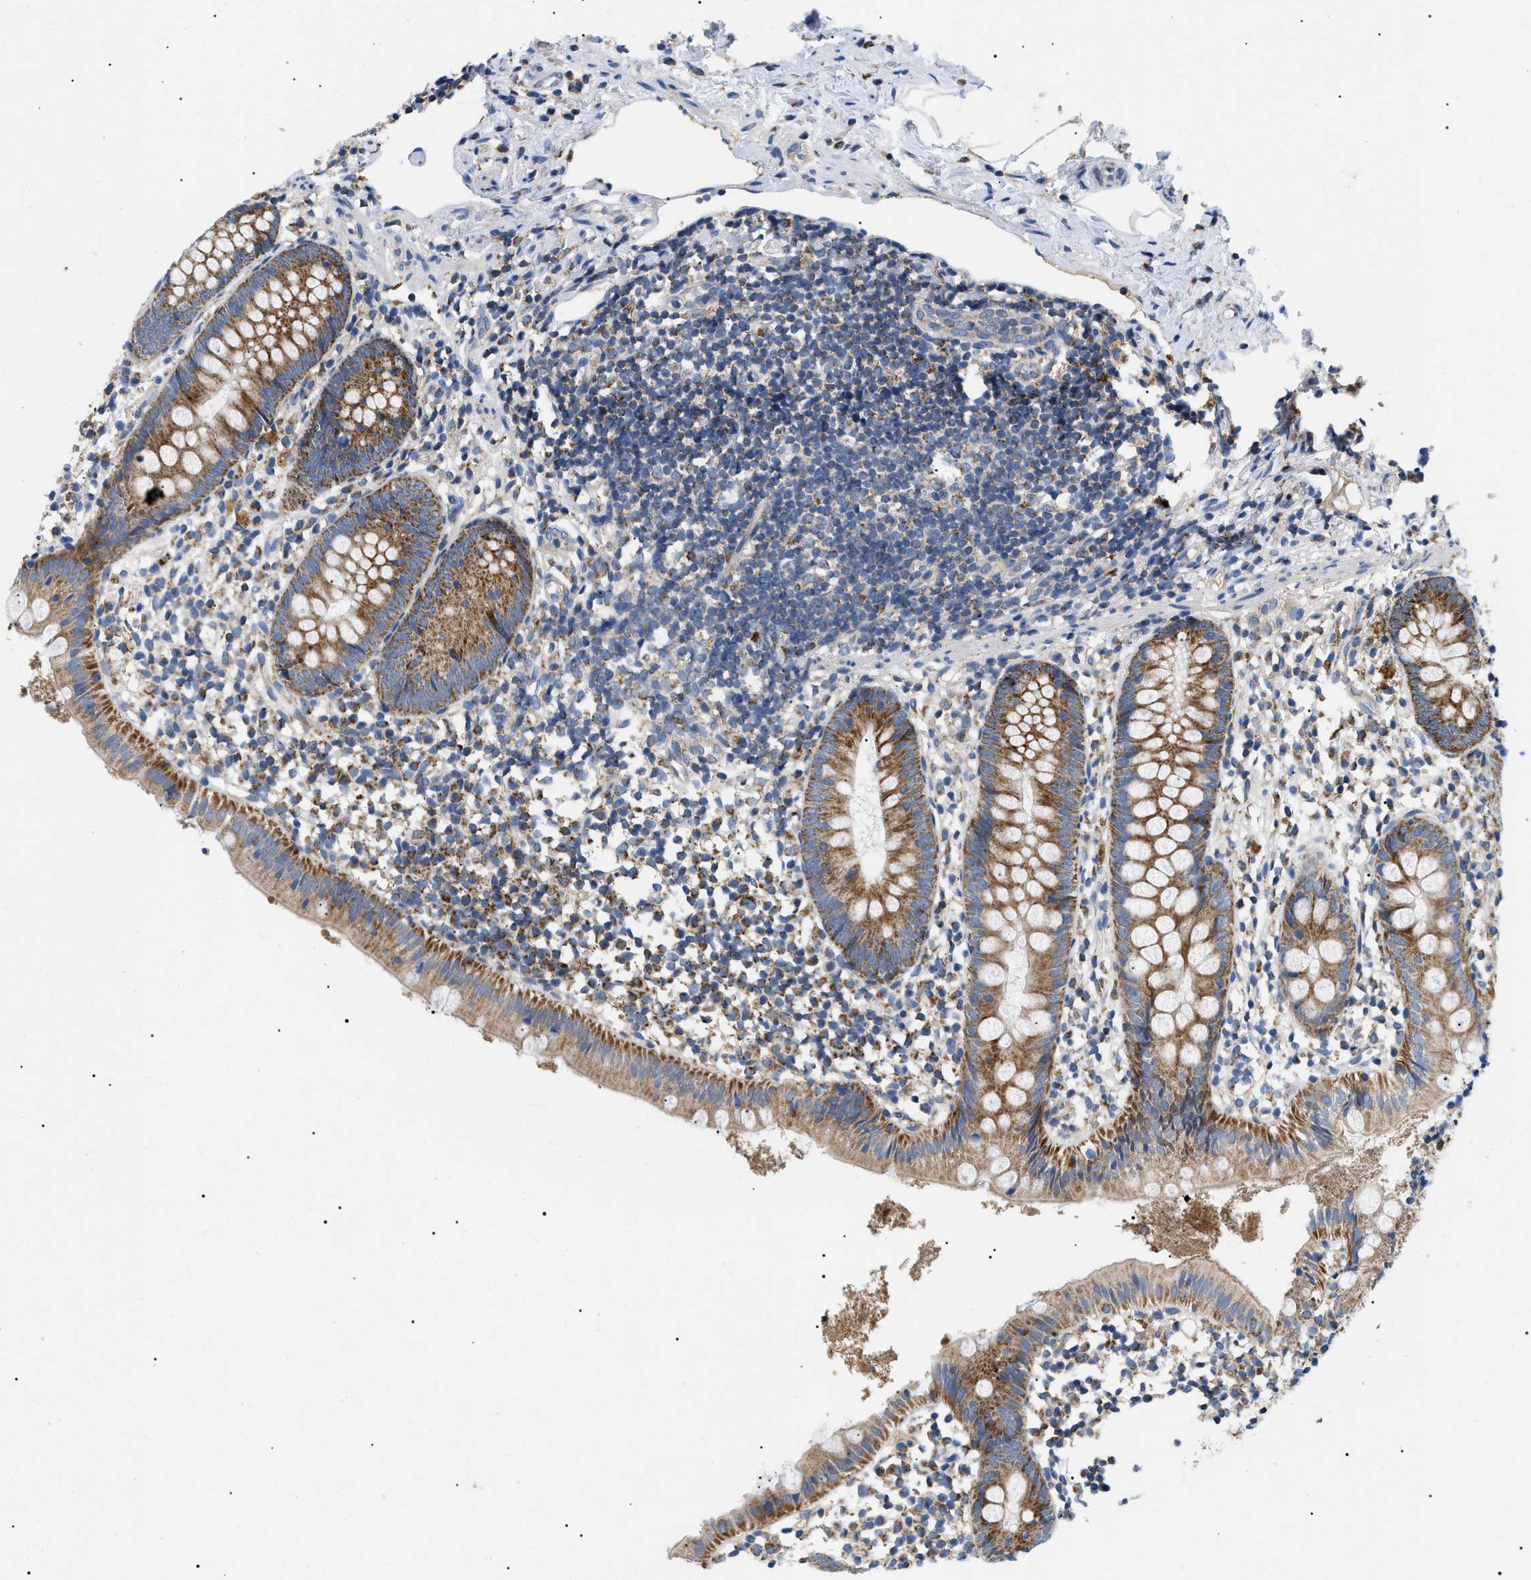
{"staining": {"intensity": "moderate", "quantity": ">75%", "location": "cytoplasmic/membranous"}, "tissue": "appendix", "cell_type": "Glandular cells", "image_type": "normal", "snomed": [{"axis": "morphology", "description": "Normal tissue, NOS"}, {"axis": "topography", "description": "Appendix"}], "caption": "Immunohistochemistry (IHC) histopathology image of unremarkable human appendix stained for a protein (brown), which demonstrates medium levels of moderate cytoplasmic/membranous expression in approximately >75% of glandular cells.", "gene": "TOMM6", "patient": {"sex": "female", "age": 20}}